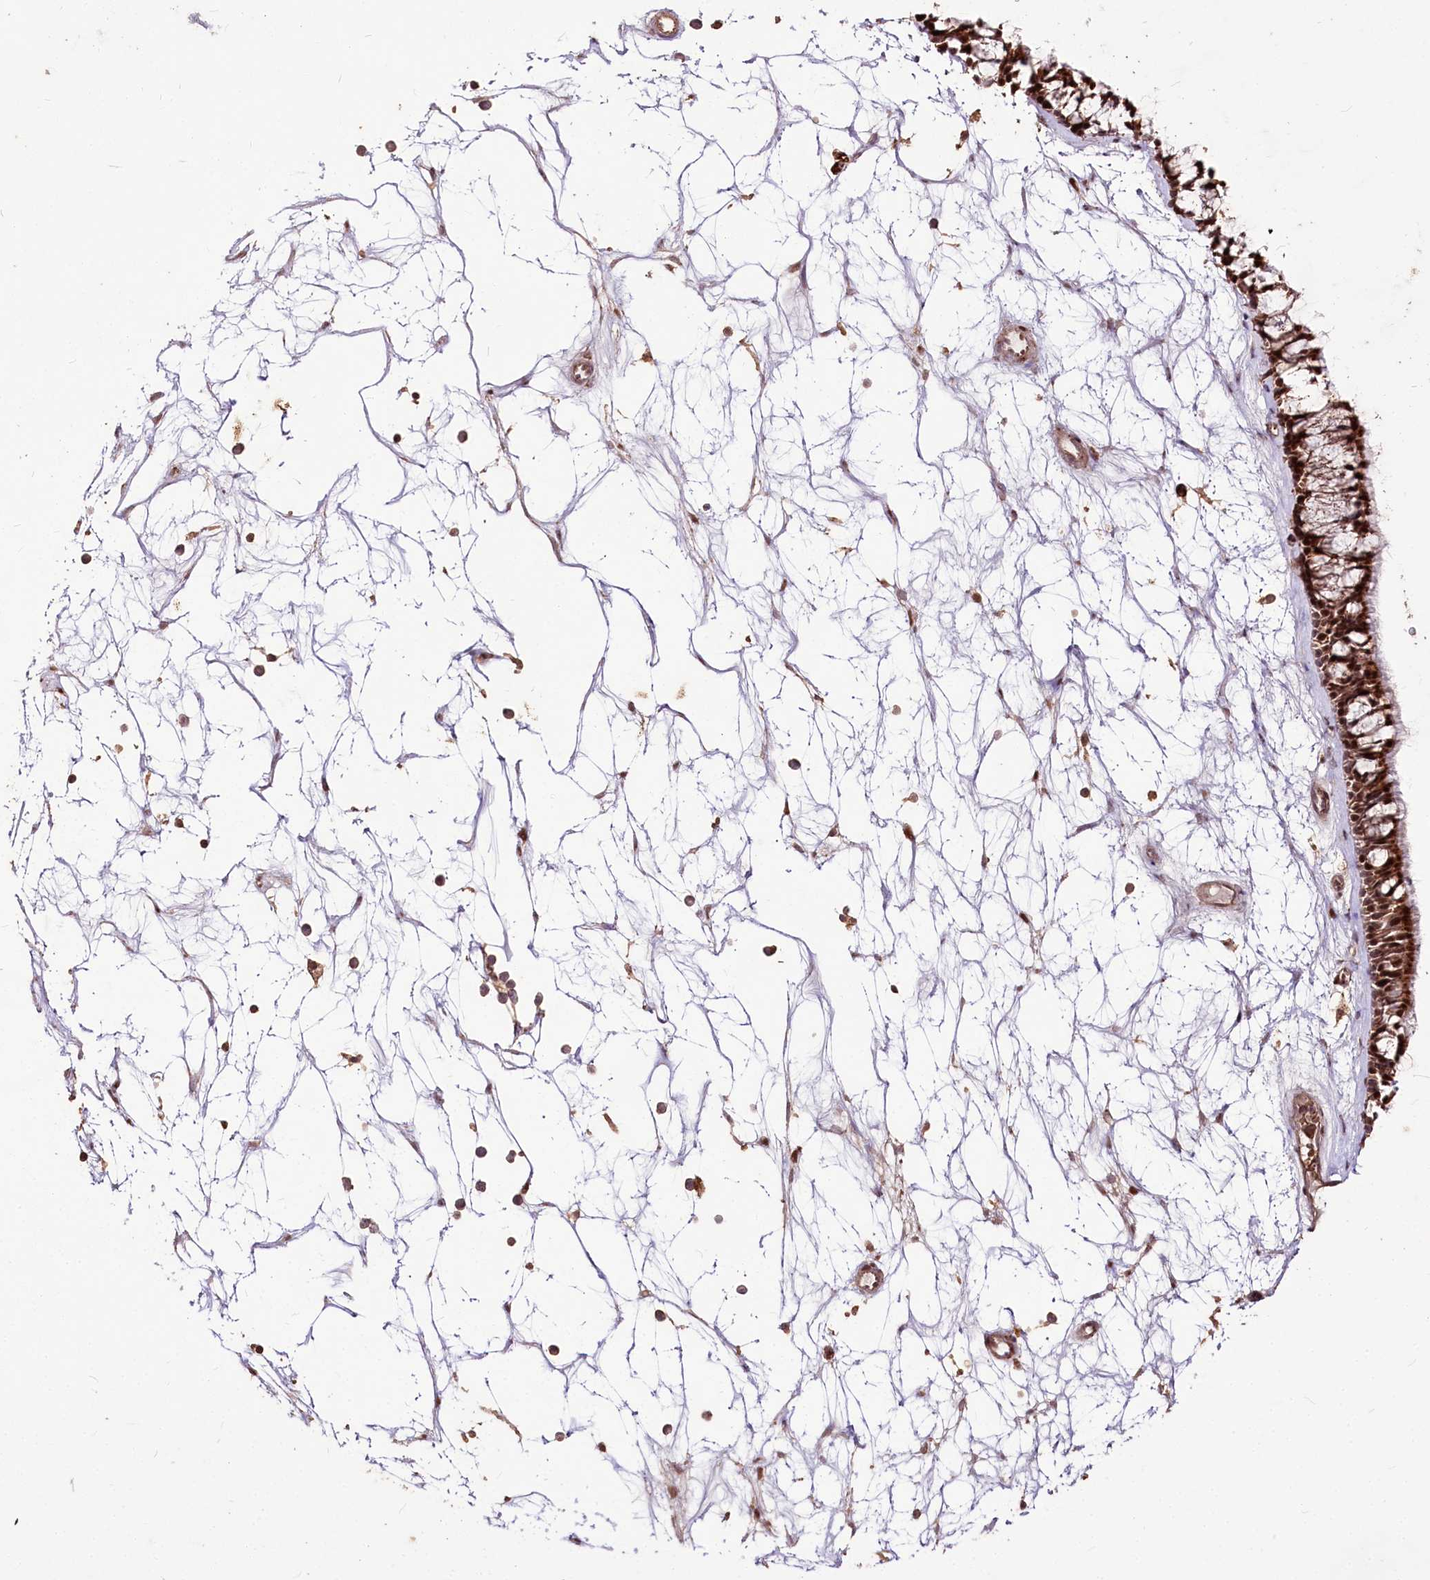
{"staining": {"intensity": "strong", "quantity": ">75%", "location": "cytoplasmic/membranous,nuclear"}, "tissue": "nasopharynx", "cell_type": "Respiratory epithelial cells", "image_type": "normal", "snomed": [{"axis": "morphology", "description": "Normal tissue, NOS"}, {"axis": "topography", "description": "Nasopharynx"}], "caption": "Human nasopharynx stained with a protein marker shows strong staining in respiratory epithelial cells.", "gene": "CARD19", "patient": {"sex": "male", "age": 64}}